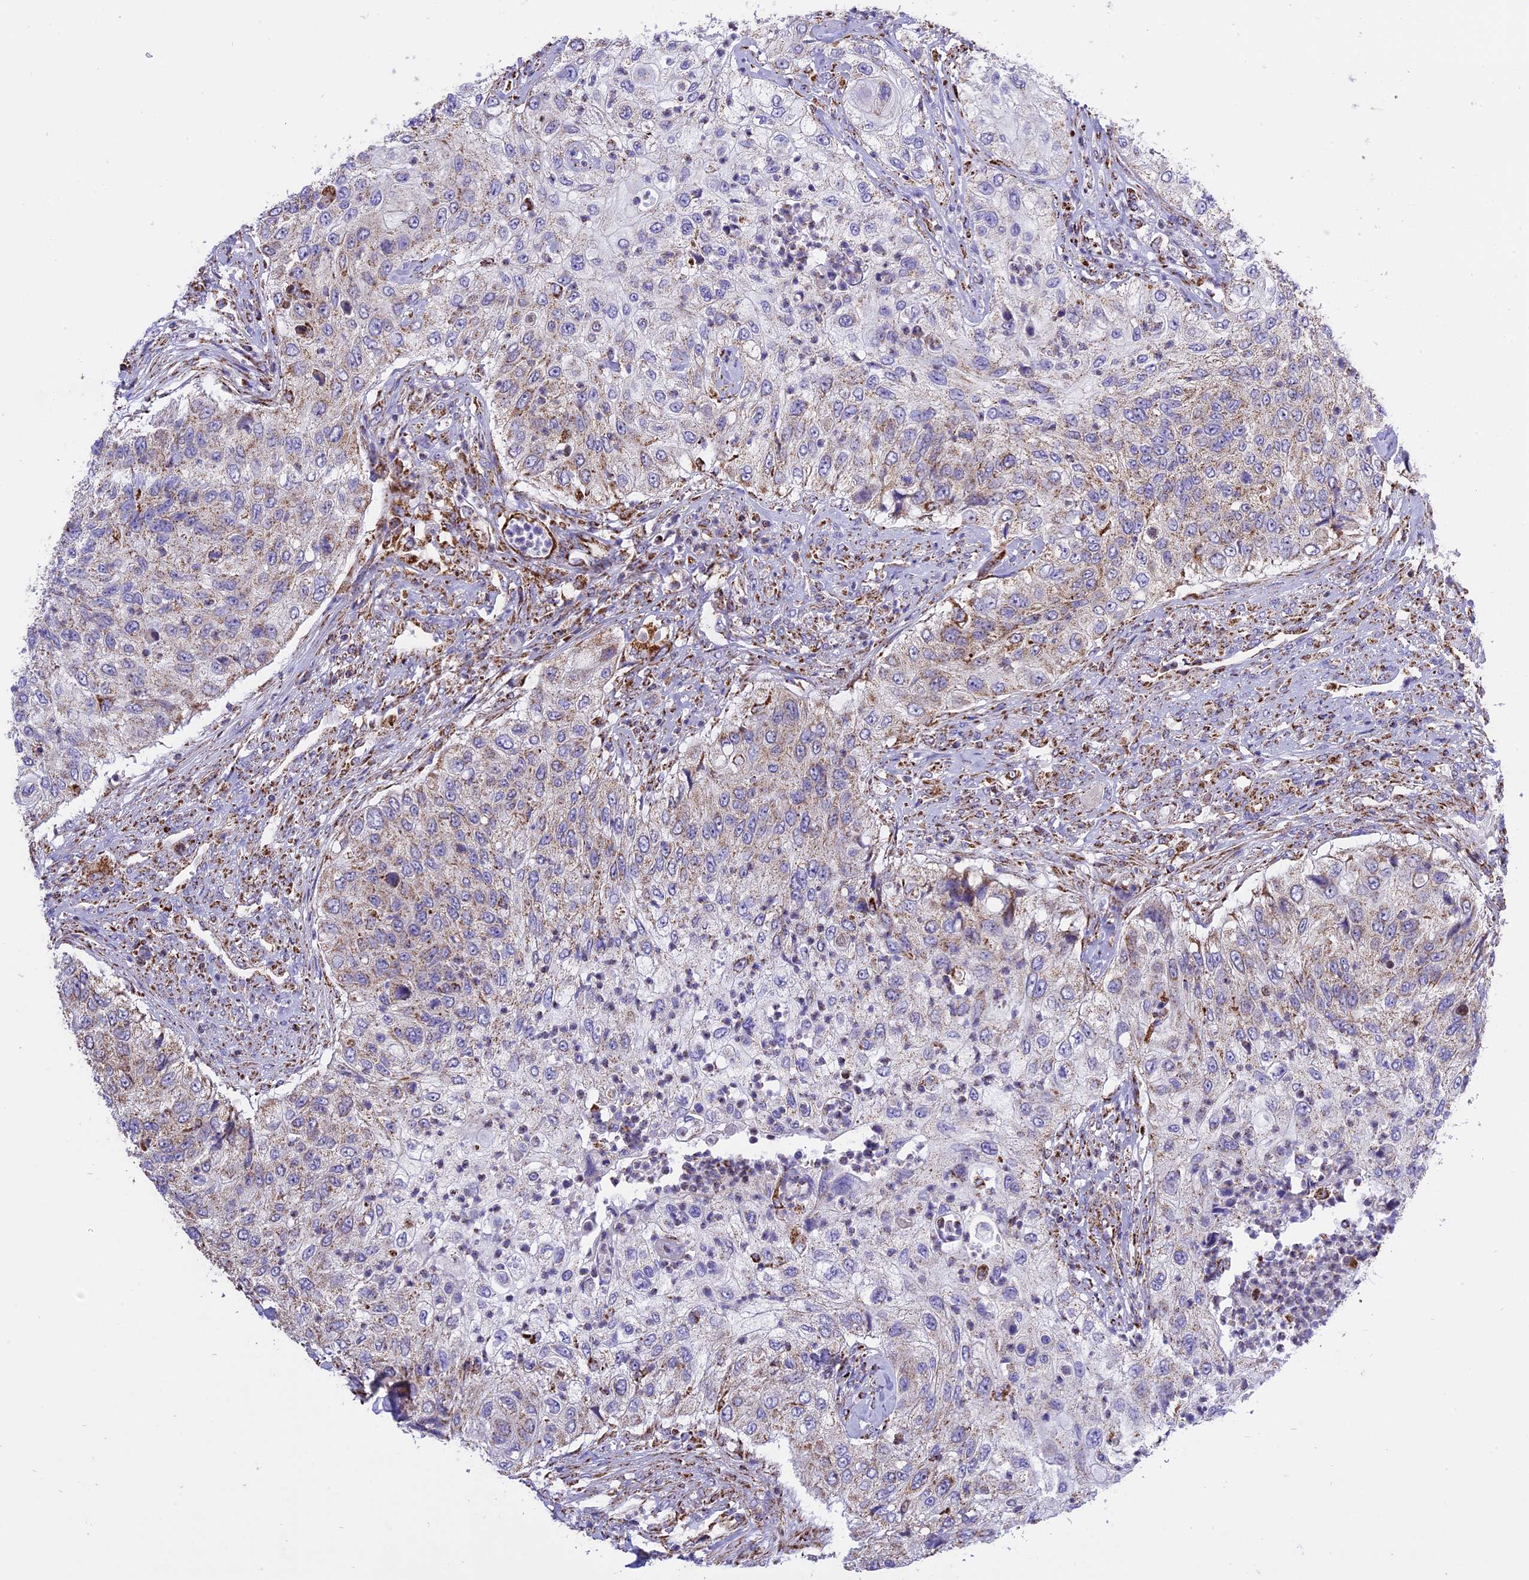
{"staining": {"intensity": "moderate", "quantity": "<25%", "location": "cytoplasmic/membranous"}, "tissue": "urothelial cancer", "cell_type": "Tumor cells", "image_type": "cancer", "snomed": [{"axis": "morphology", "description": "Urothelial carcinoma, High grade"}, {"axis": "topography", "description": "Urinary bladder"}], "caption": "Immunohistochemical staining of human urothelial cancer shows low levels of moderate cytoplasmic/membranous expression in about <25% of tumor cells.", "gene": "TTC4", "patient": {"sex": "female", "age": 60}}